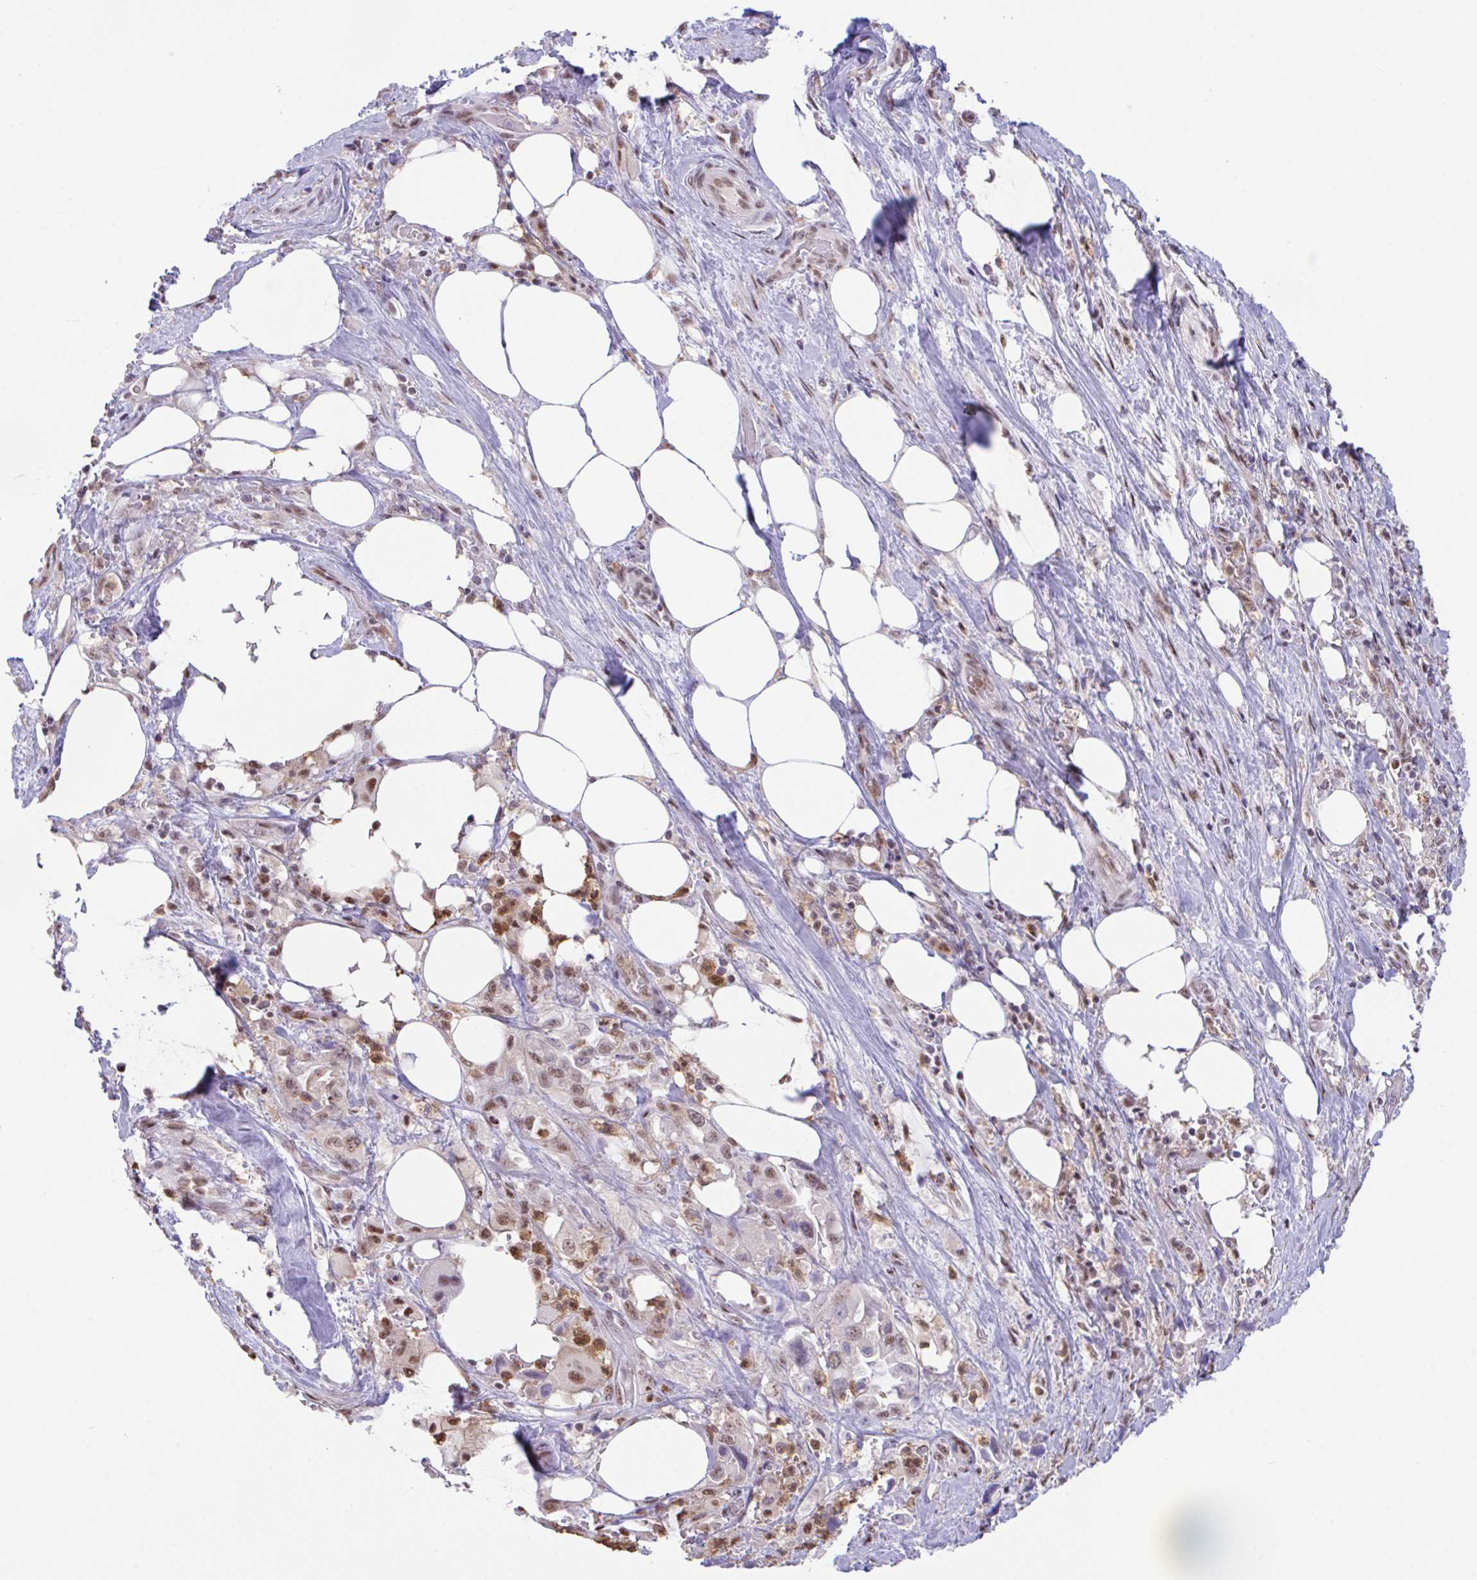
{"staining": {"intensity": "moderate", "quantity": ">75%", "location": "nuclear"}, "tissue": "pancreatic cancer", "cell_type": "Tumor cells", "image_type": "cancer", "snomed": [{"axis": "morphology", "description": "Adenocarcinoma, NOS"}, {"axis": "topography", "description": "Pancreas"}], "caption": "IHC (DAB (3,3'-diaminobenzidine)) staining of adenocarcinoma (pancreatic) reveals moderate nuclear protein positivity in approximately >75% of tumor cells.", "gene": "OR6K3", "patient": {"sex": "female", "age": 61}}